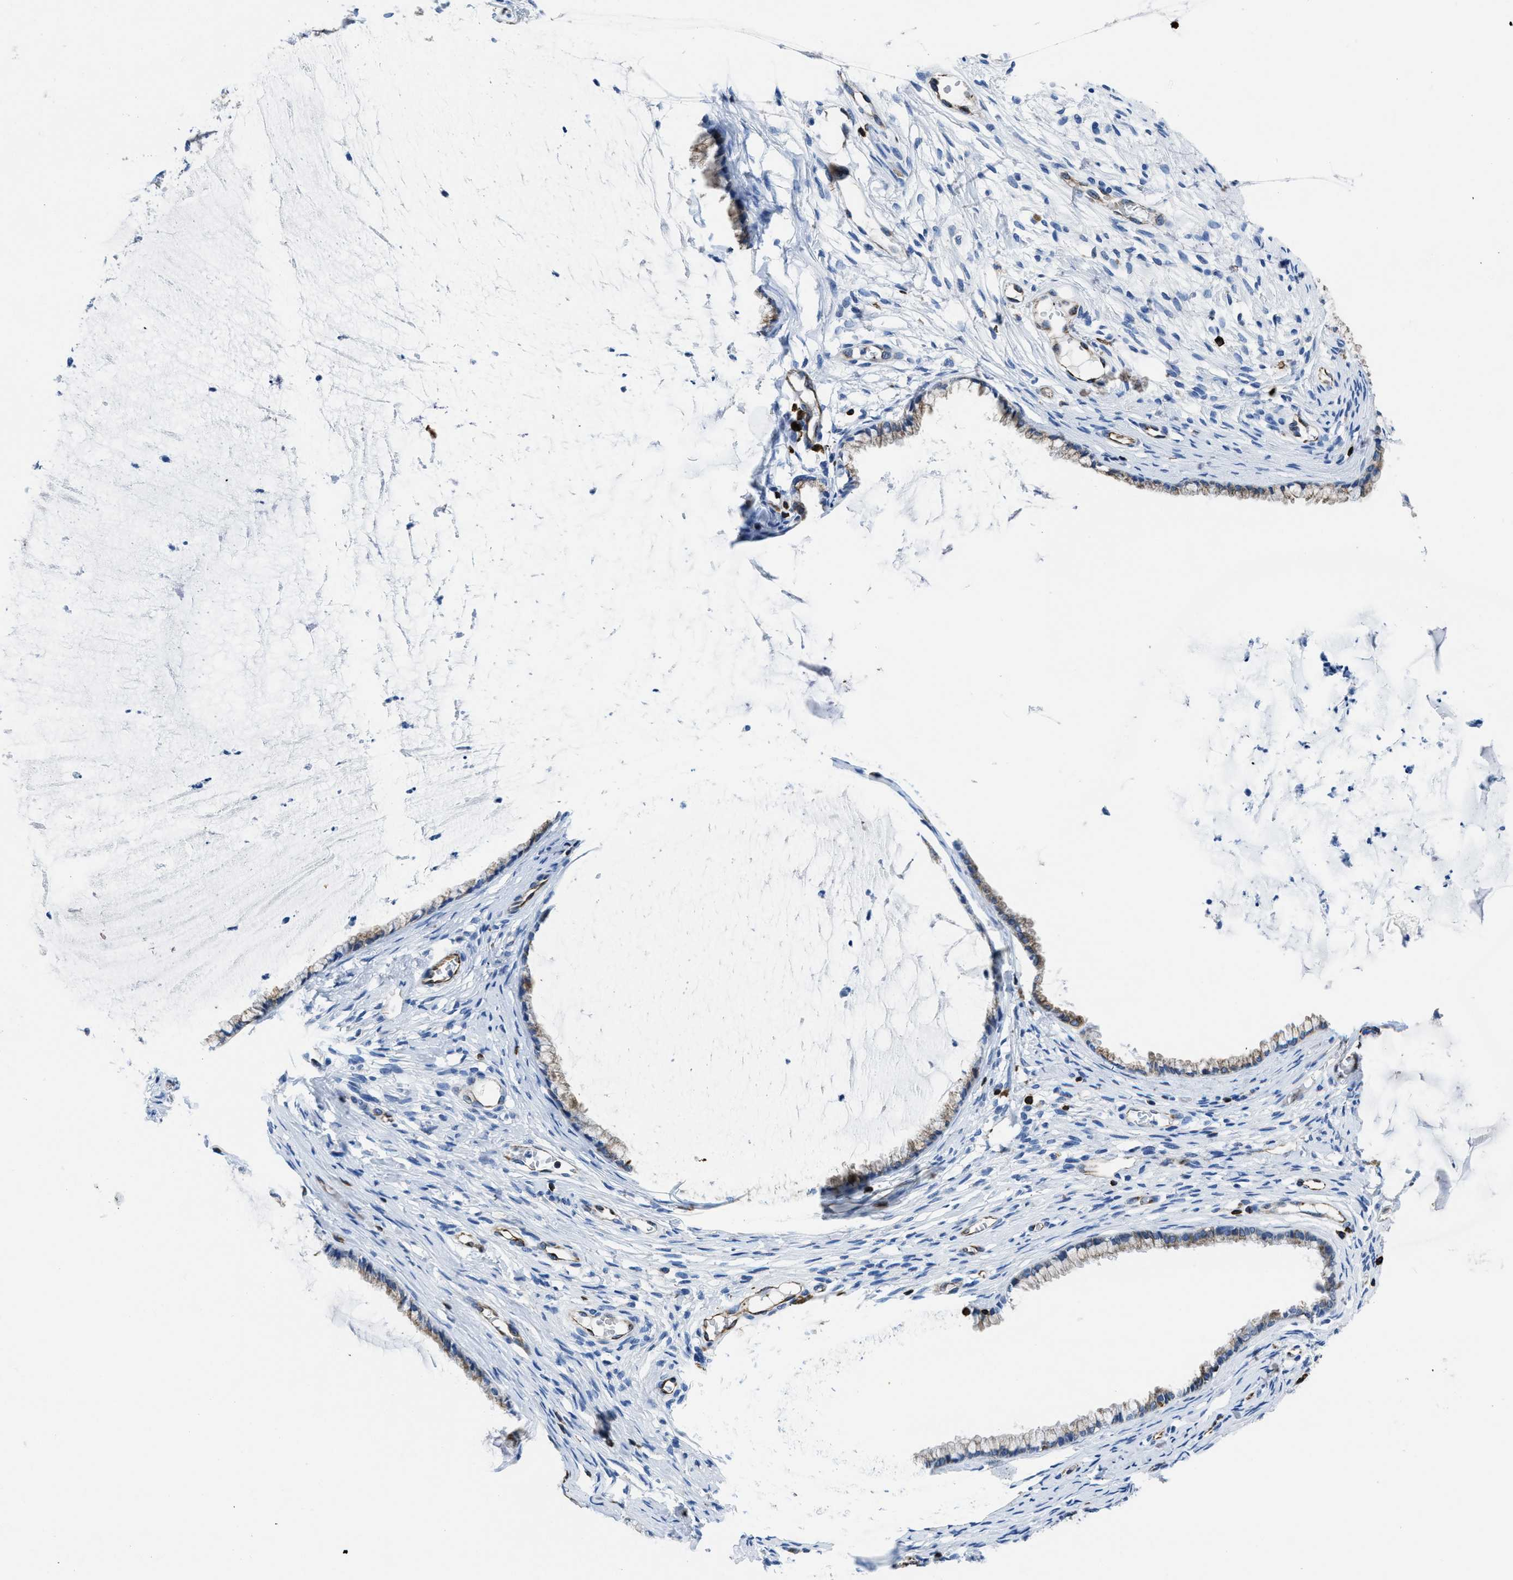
{"staining": {"intensity": "moderate", "quantity": ">75%", "location": "cytoplasmic/membranous"}, "tissue": "cervix", "cell_type": "Glandular cells", "image_type": "normal", "snomed": [{"axis": "morphology", "description": "Normal tissue, NOS"}, {"axis": "topography", "description": "Cervix"}], "caption": "Moderate cytoplasmic/membranous expression is identified in about >75% of glandular cells in benign cervix. Immunohistochemistry (ihc) stains the protein of interest in brown and the nuclei are stained blue.", "gene": "ITGA3", "patient": {"sex": "female", "age": 77}}